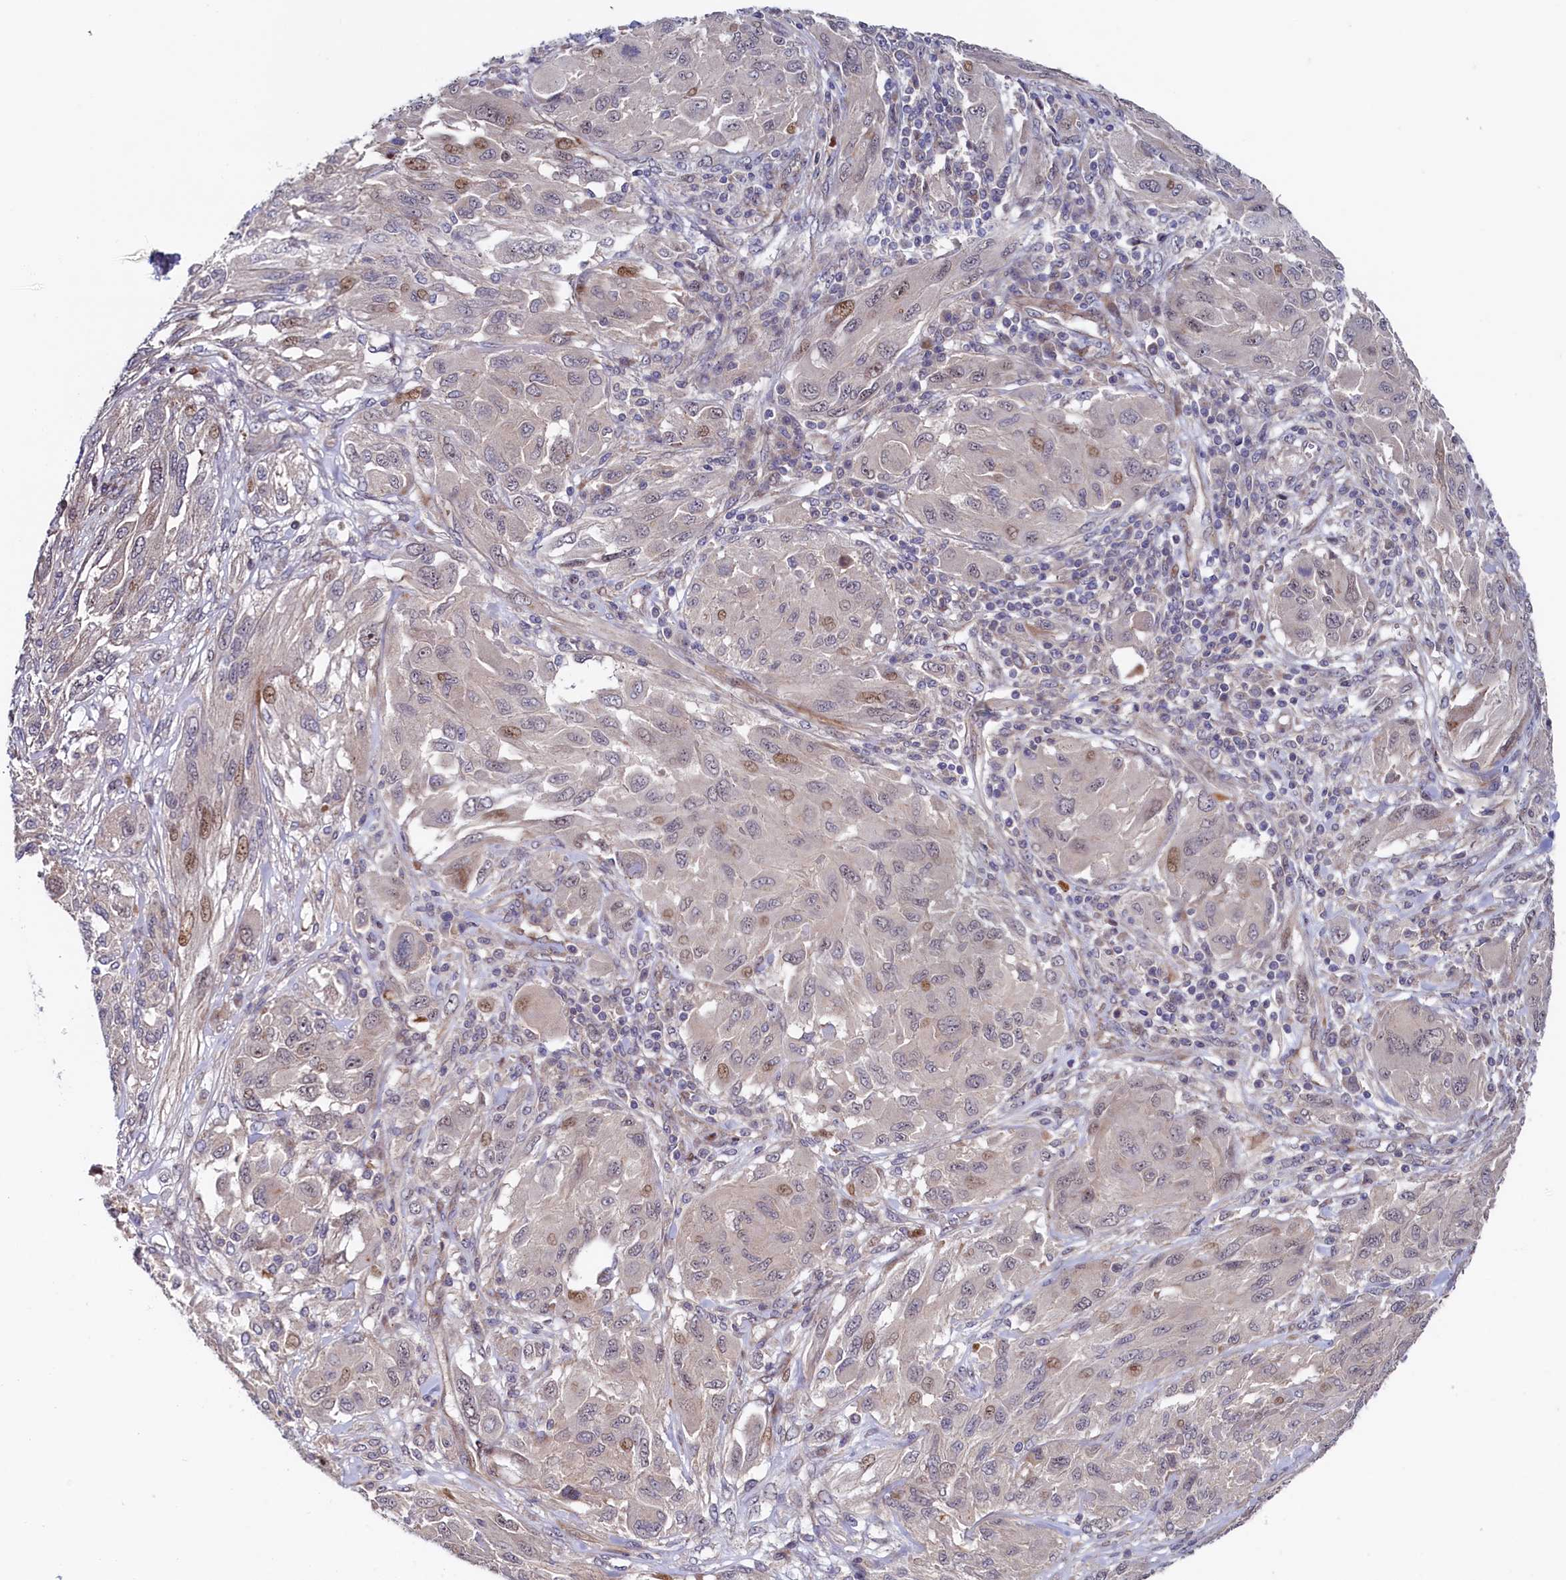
{"staining": {"intensity": "moderate", "quantity": "<25%", "location": "nuclear"}, "tissue": "melanoma", "cell_type": "Tumor cells", "image_type": "cancer", "snomed": [{"axis": "morphology", "description": "Malignant melanoma, NOS"}, {"axis": "topography", "description": "Skin"}], "caption": "Brown immunohistochemical staining in melanoma displays moderate nuclear expression in about <25% of tumor cells.", "gene": "PIK3C3", "patient": {"sex": "female", "age": 91}}